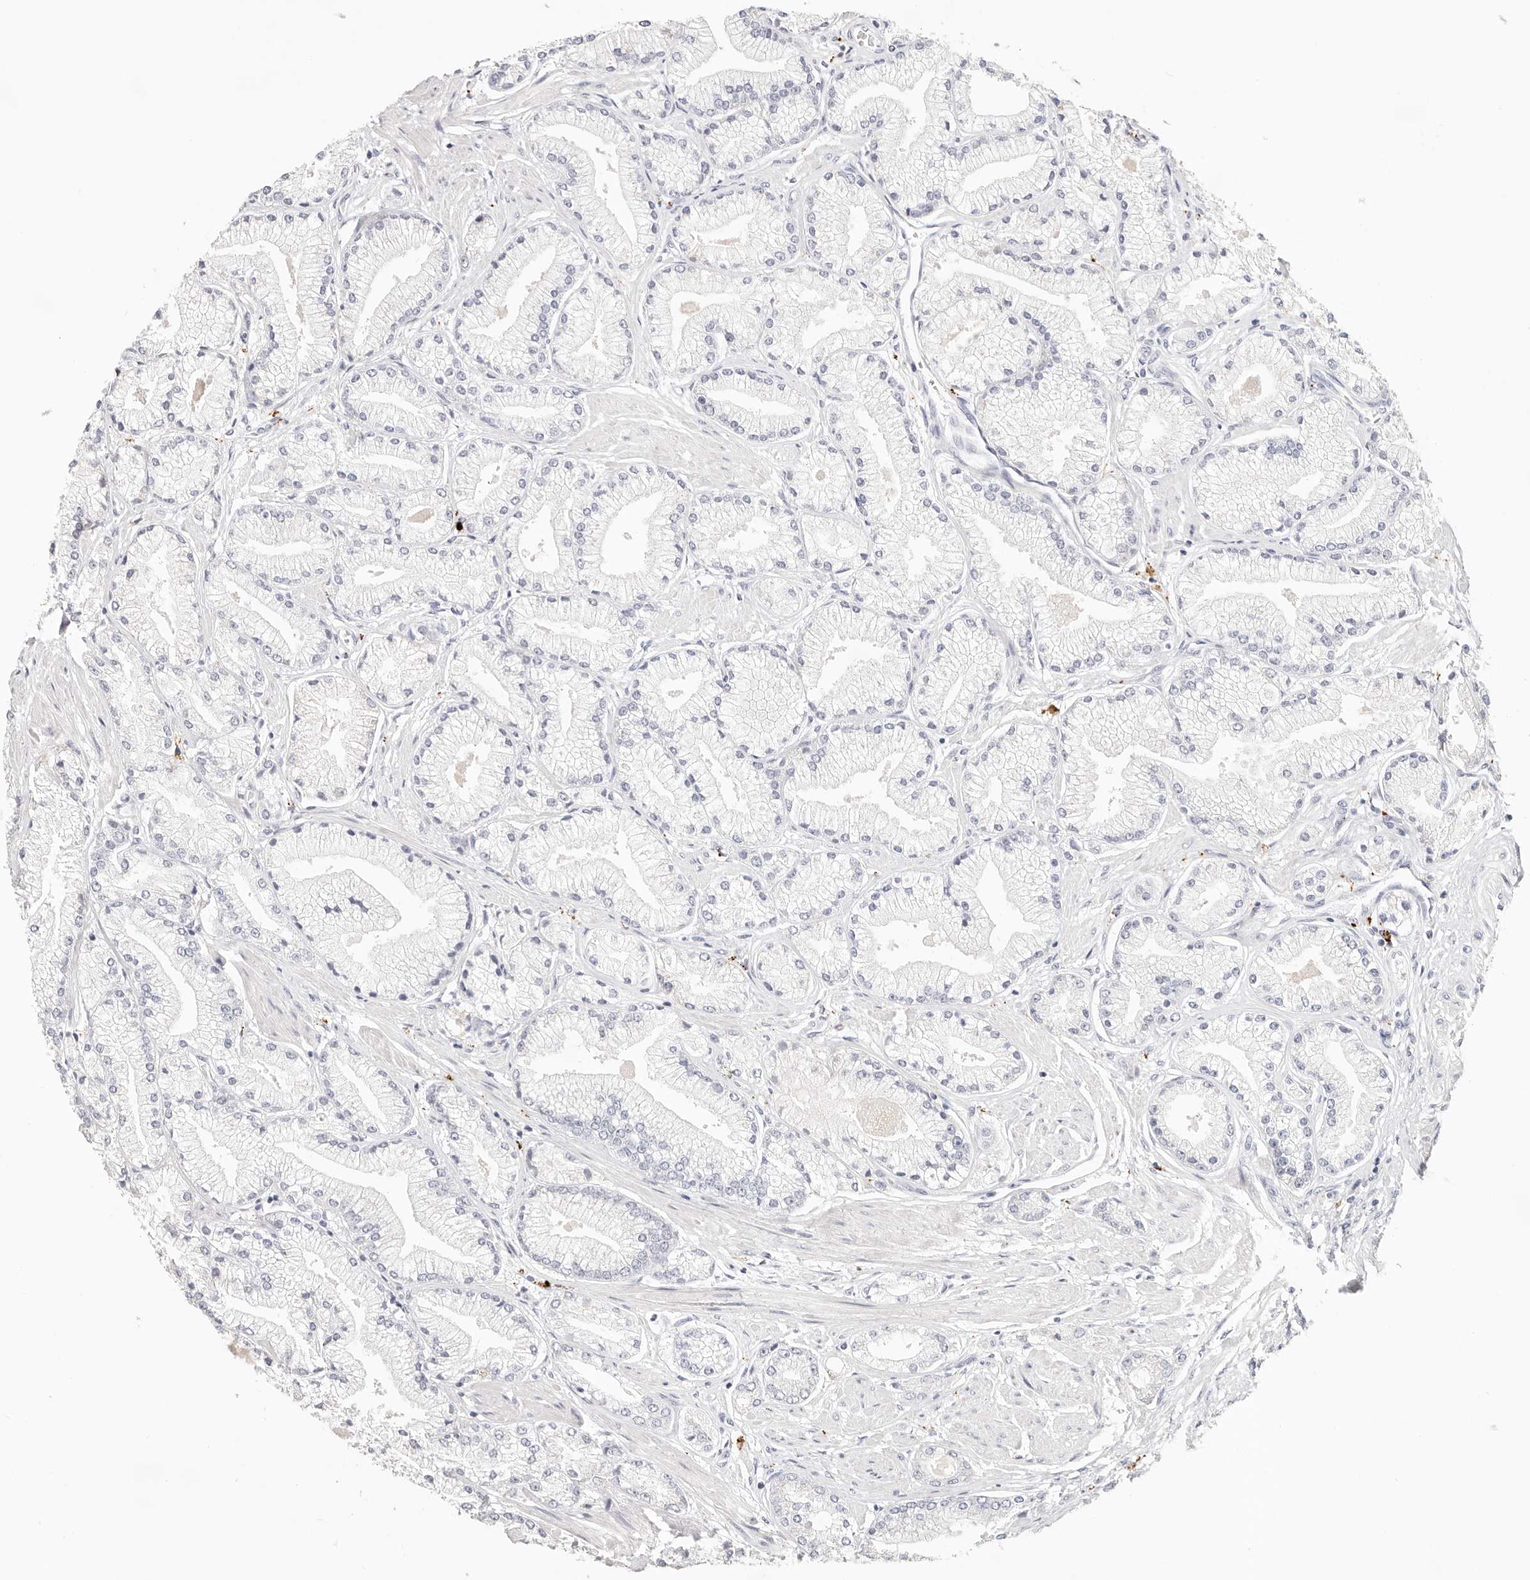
{"staining": {"intensity": "weak", "quantity": "<25%", "location": "nuclear"}, "tissue": "prostate cancer", "cell_type": "Tumor cells", "image_type": "cancer", "snomed": [{"axis": "morphology", "description": "Adenocarcinoma, High grade"}, {"axis": "topography", "description": "Prostate"}], "caption": "A micrograph of high-grade adenocarcinoma (prostate) stained for a protein reveals no brown staining in tumor cells. The staining was performed using DAB (3,3'-diaminobenzidine) to visualize the protein expression in brown, while the nuclei were stained in blue with hematoxylin (Magnification: 20x).", "gene": "STKLD1", "patient": {"sex": "male", "age": 50}}